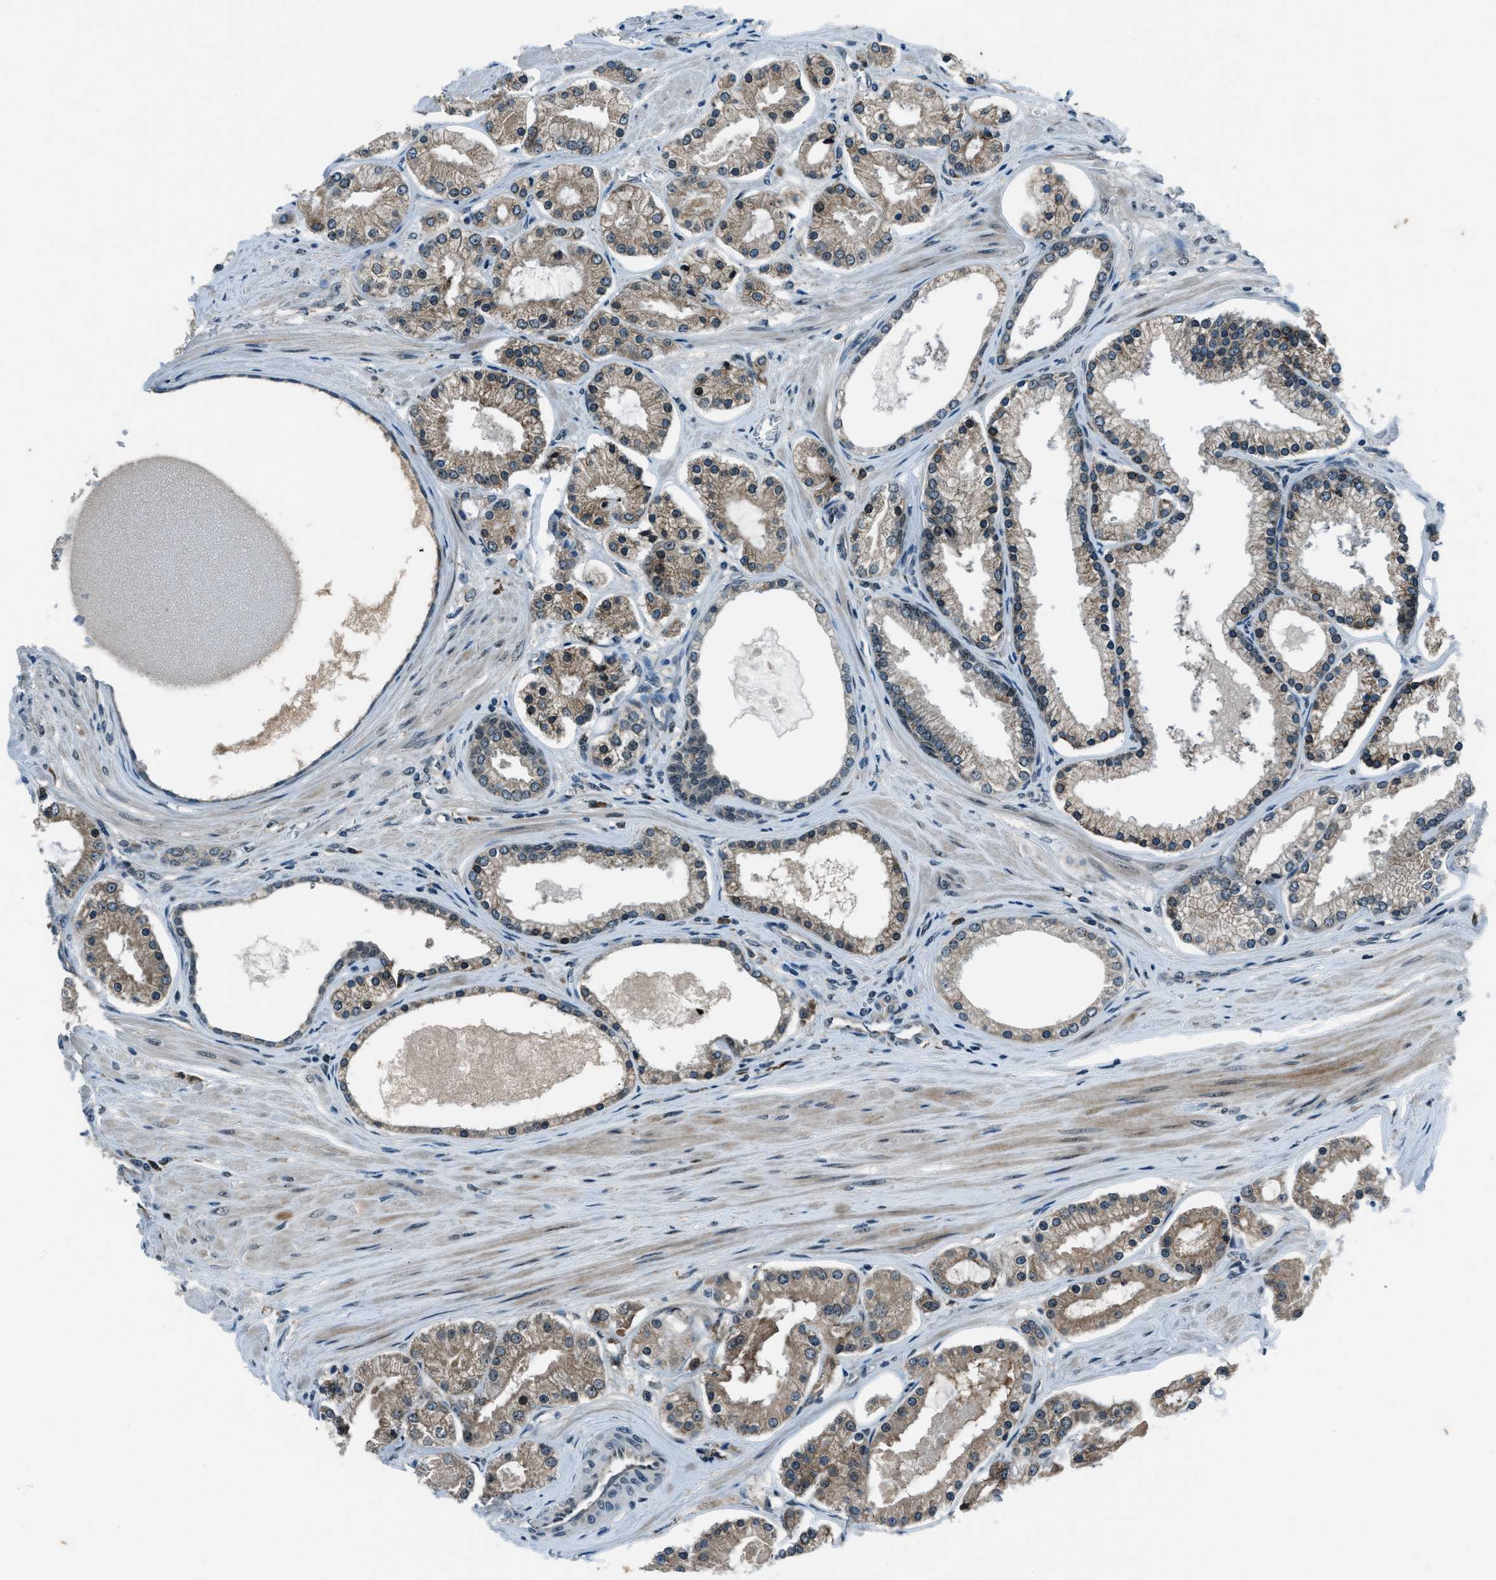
{"staining": {"intensity": "moderate", "quantity": ">75%", "location": "cytoplasmic/membranous"}, "tissue": "prostate cancer", "cell_type": "Tumor cells", "image_type": "cancer", "snomed": [{"axis": "morphology", "description": "Adenocarcinoma, High grade"}, {"axis": "topography", "description": "Prostate"}], "caption": "An image showing moderate cytoplasmic/membranous staining in approximately >75% of tumor cells in prostate adenocarcinoma (high-grade), as visualized by brown immunohistochemical staining.", "gene": "ACTL9", "patient": {"sex": "male", "age": 66}}